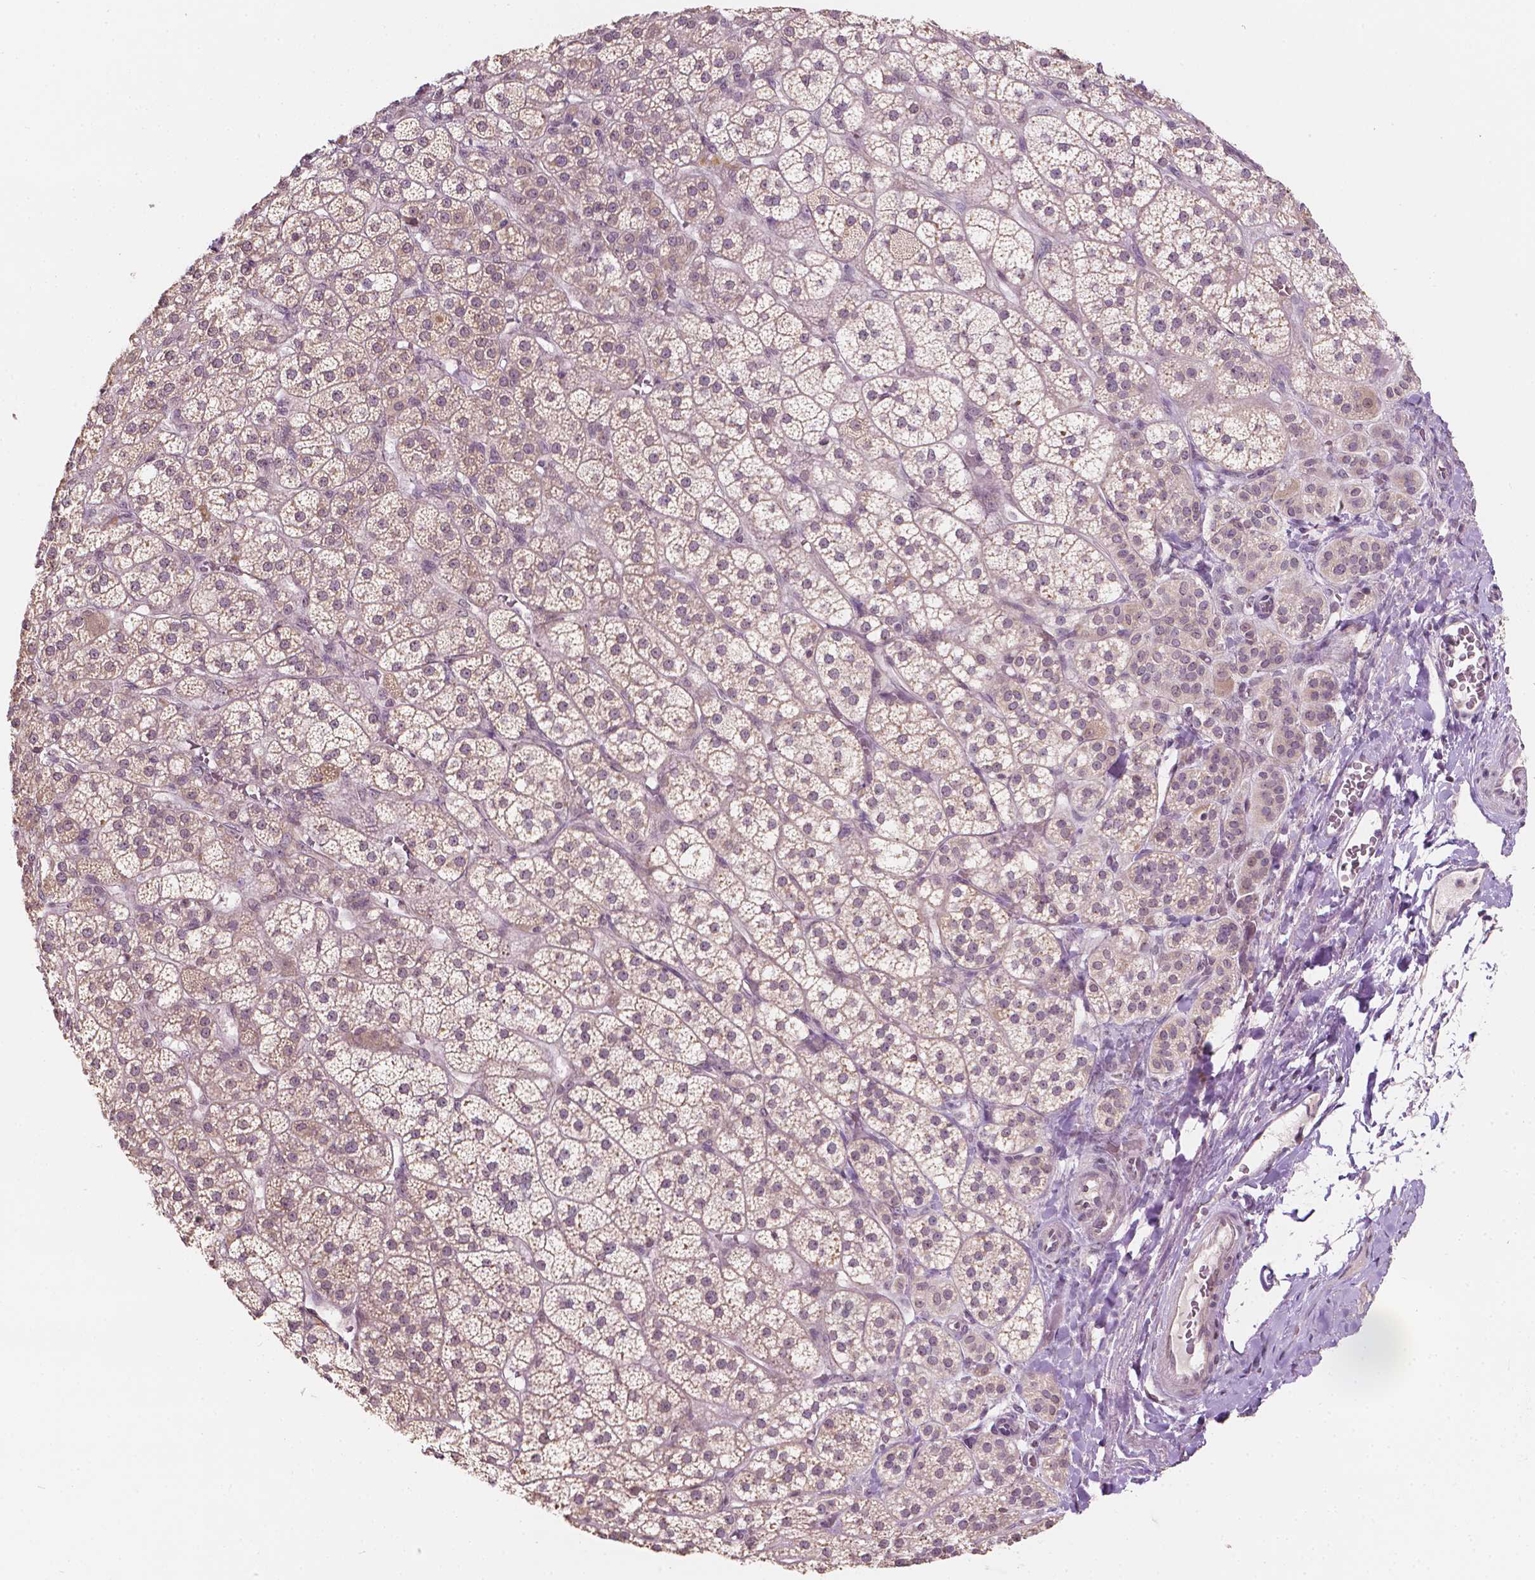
{"staining": {"intensity": "weak", "quantity": "25%-75%", "location": "cytoplasmic/membranous"}, "tissue": "adrenal gland", "cell_type": "Glandular cells", "image_type": "normal", "snomed": [{"axis": "morphology", "description": "Normal tissue, NOS"}, {"axis": "topography", "description": "Adrenal gland"}], "caption": "DAB immunohistochemical staining of normal human adrenal gland demonstrates weak cytoplasmic/membranous protein expression in about 25%-75% of glandular cells.", "gene": "NOS1AP", "patient": {"sex": "female", "age": 60}}